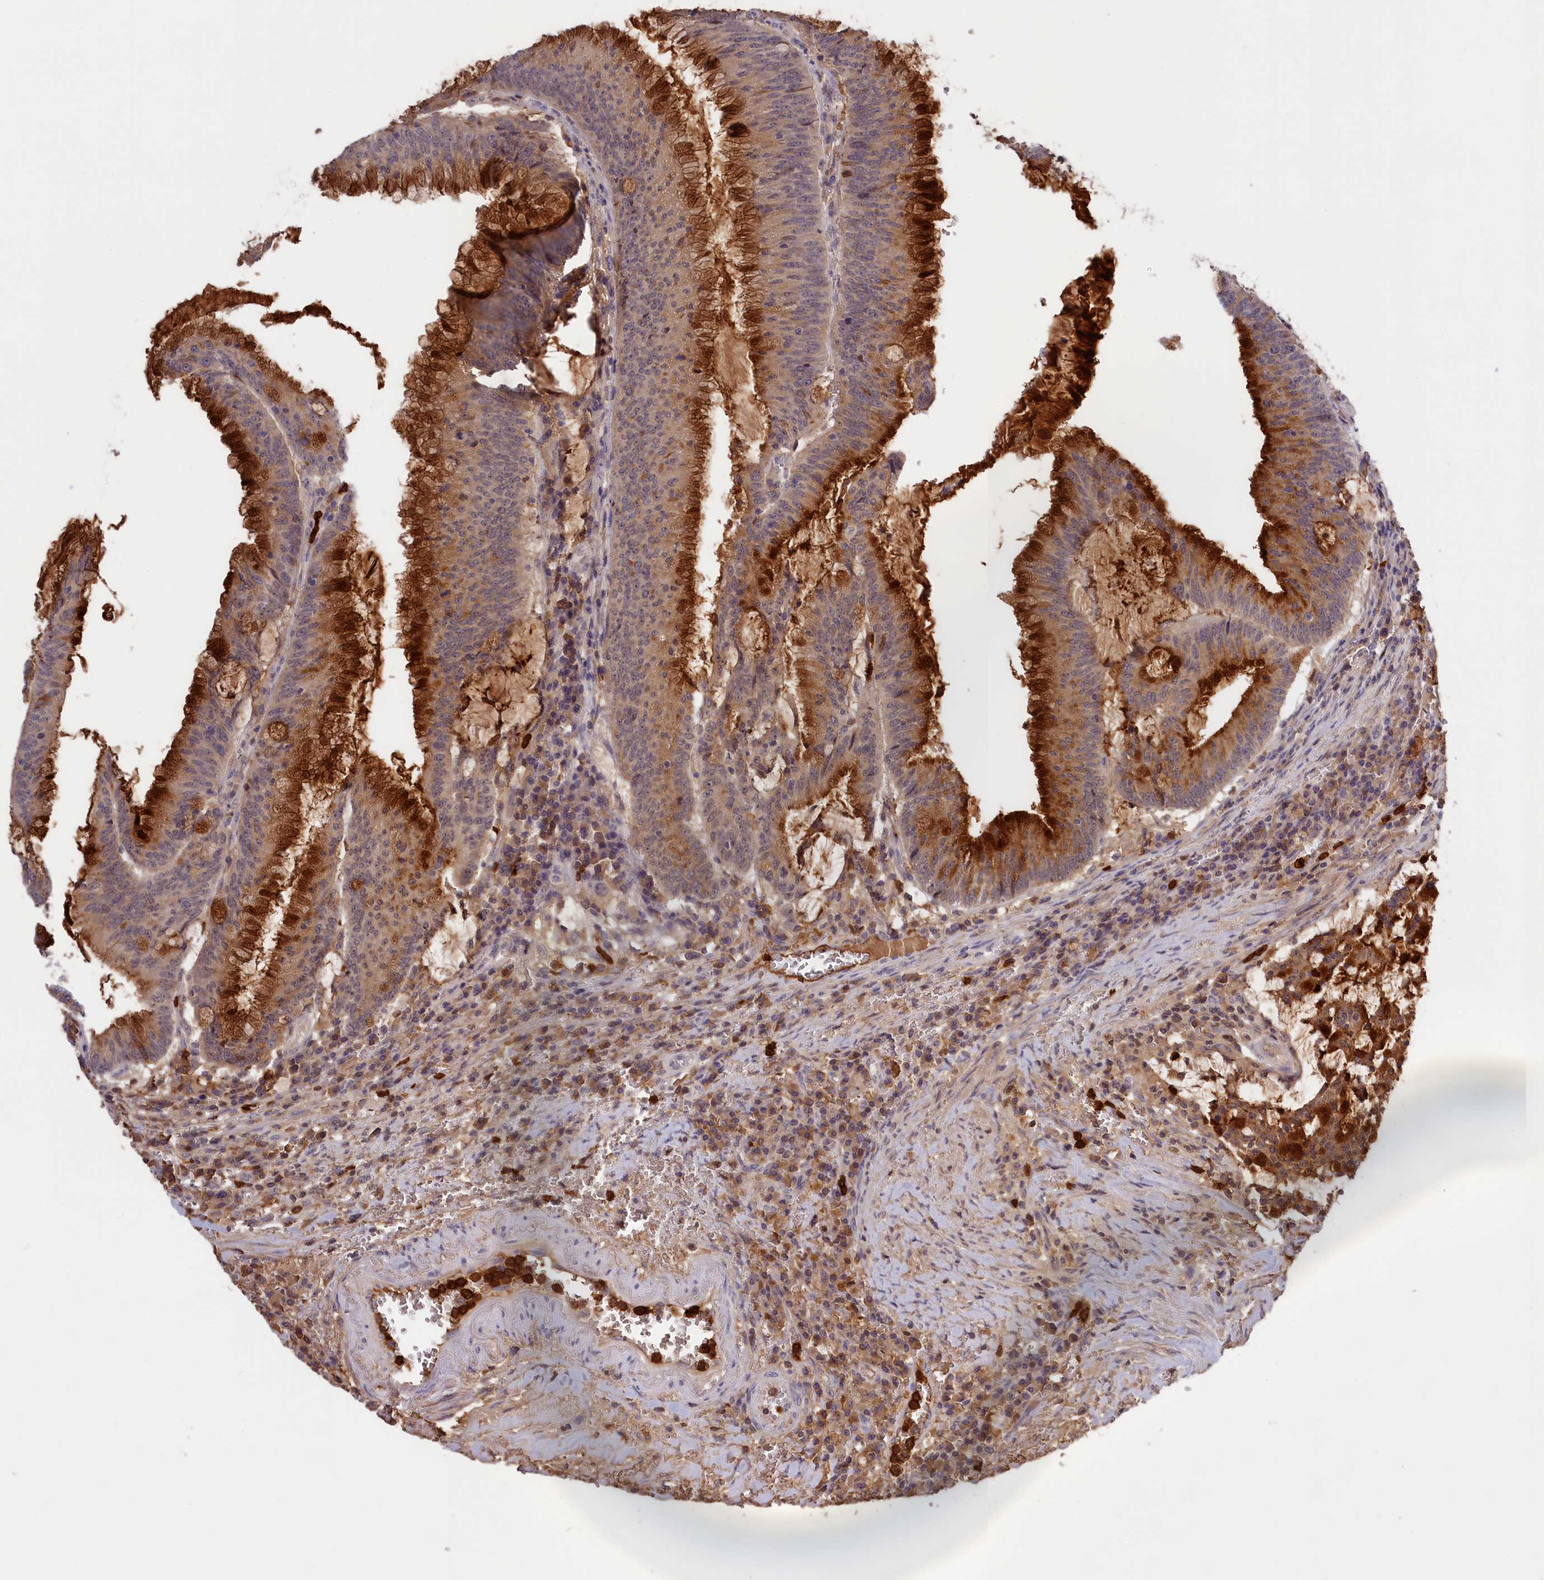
{"staining": {"intensity": "strong", "quantity": ">75%", "location": "cytoplasmic/membranous"}, "tissue": "colorectal cancer", "cell_type": "Tumor cells", "image_type": "cancer", "snomed": [{"axis": "morphology", "description": "Adenocarcinoma, NOS"}, {"axis": "topography", "description": "Rectum"}], "caption": "This is a micrograph of immunohistochemistry (IHC) staining of colorectal cancer, which shows strong positivity in the cytoplasmic/membranous of tumor cells.", "gene": "ADGRD1", "patient": {"sex": "female", "age": 77}}